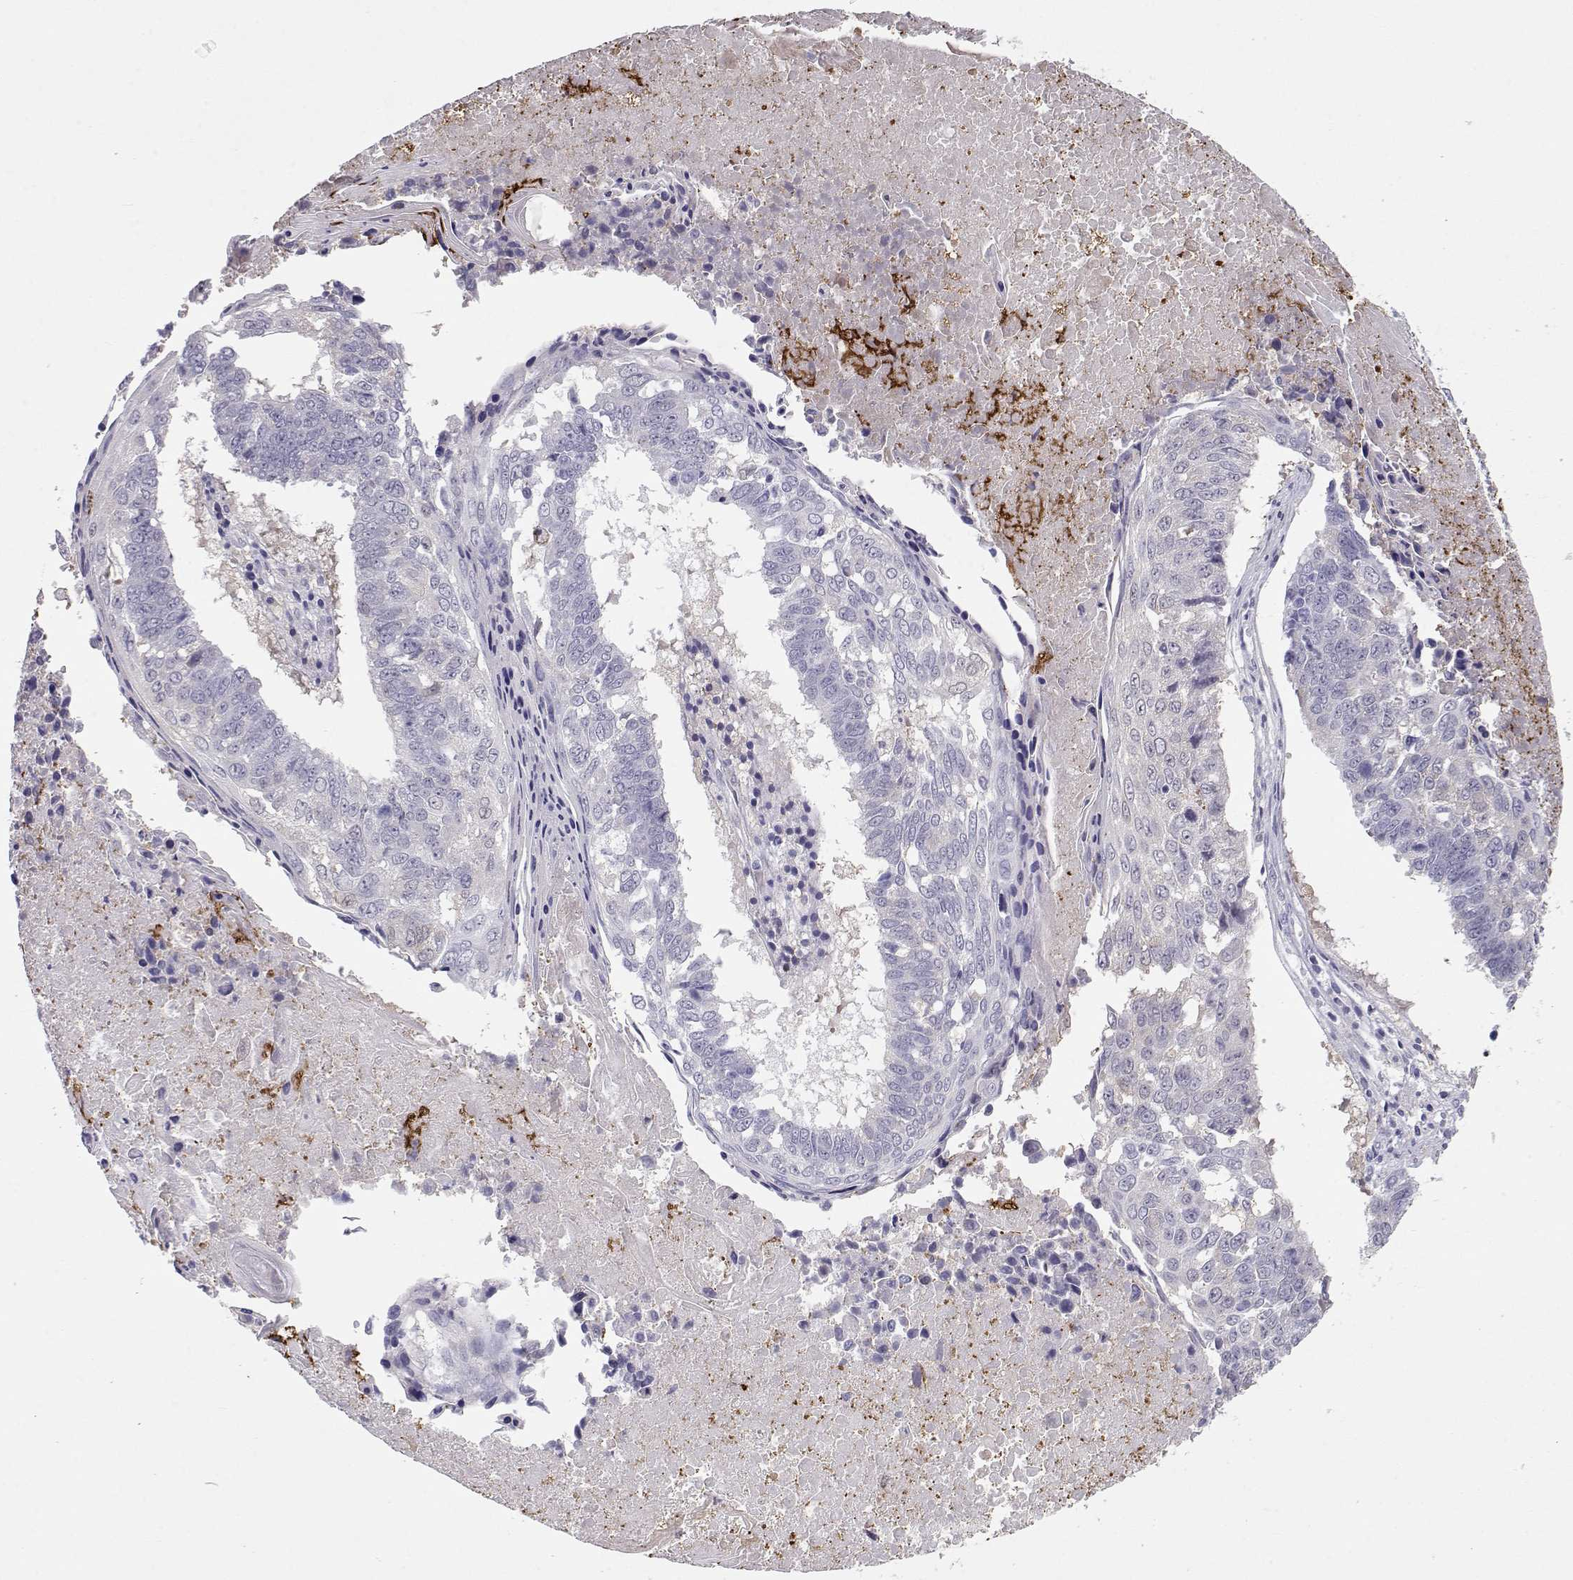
{"staining": {"intensity": "negative", "quantity": "none", "location": "none"}, "tissue": "lung cancer", "cell_type": "Tumor cells", "image_type": "cancer", "snomed": [{"axis": "morphology", "description": "Squamous cell carcinoma, NOS"}, {"axis": "topography", "description": "Lung"}], "caption": "Human lung squamous cell carcinoma stained for a protein using immunohistochemistry exhibits no expression in tumor cells.", "gene": "NPVF", "patient": {"sex": "male", "age": 73}}